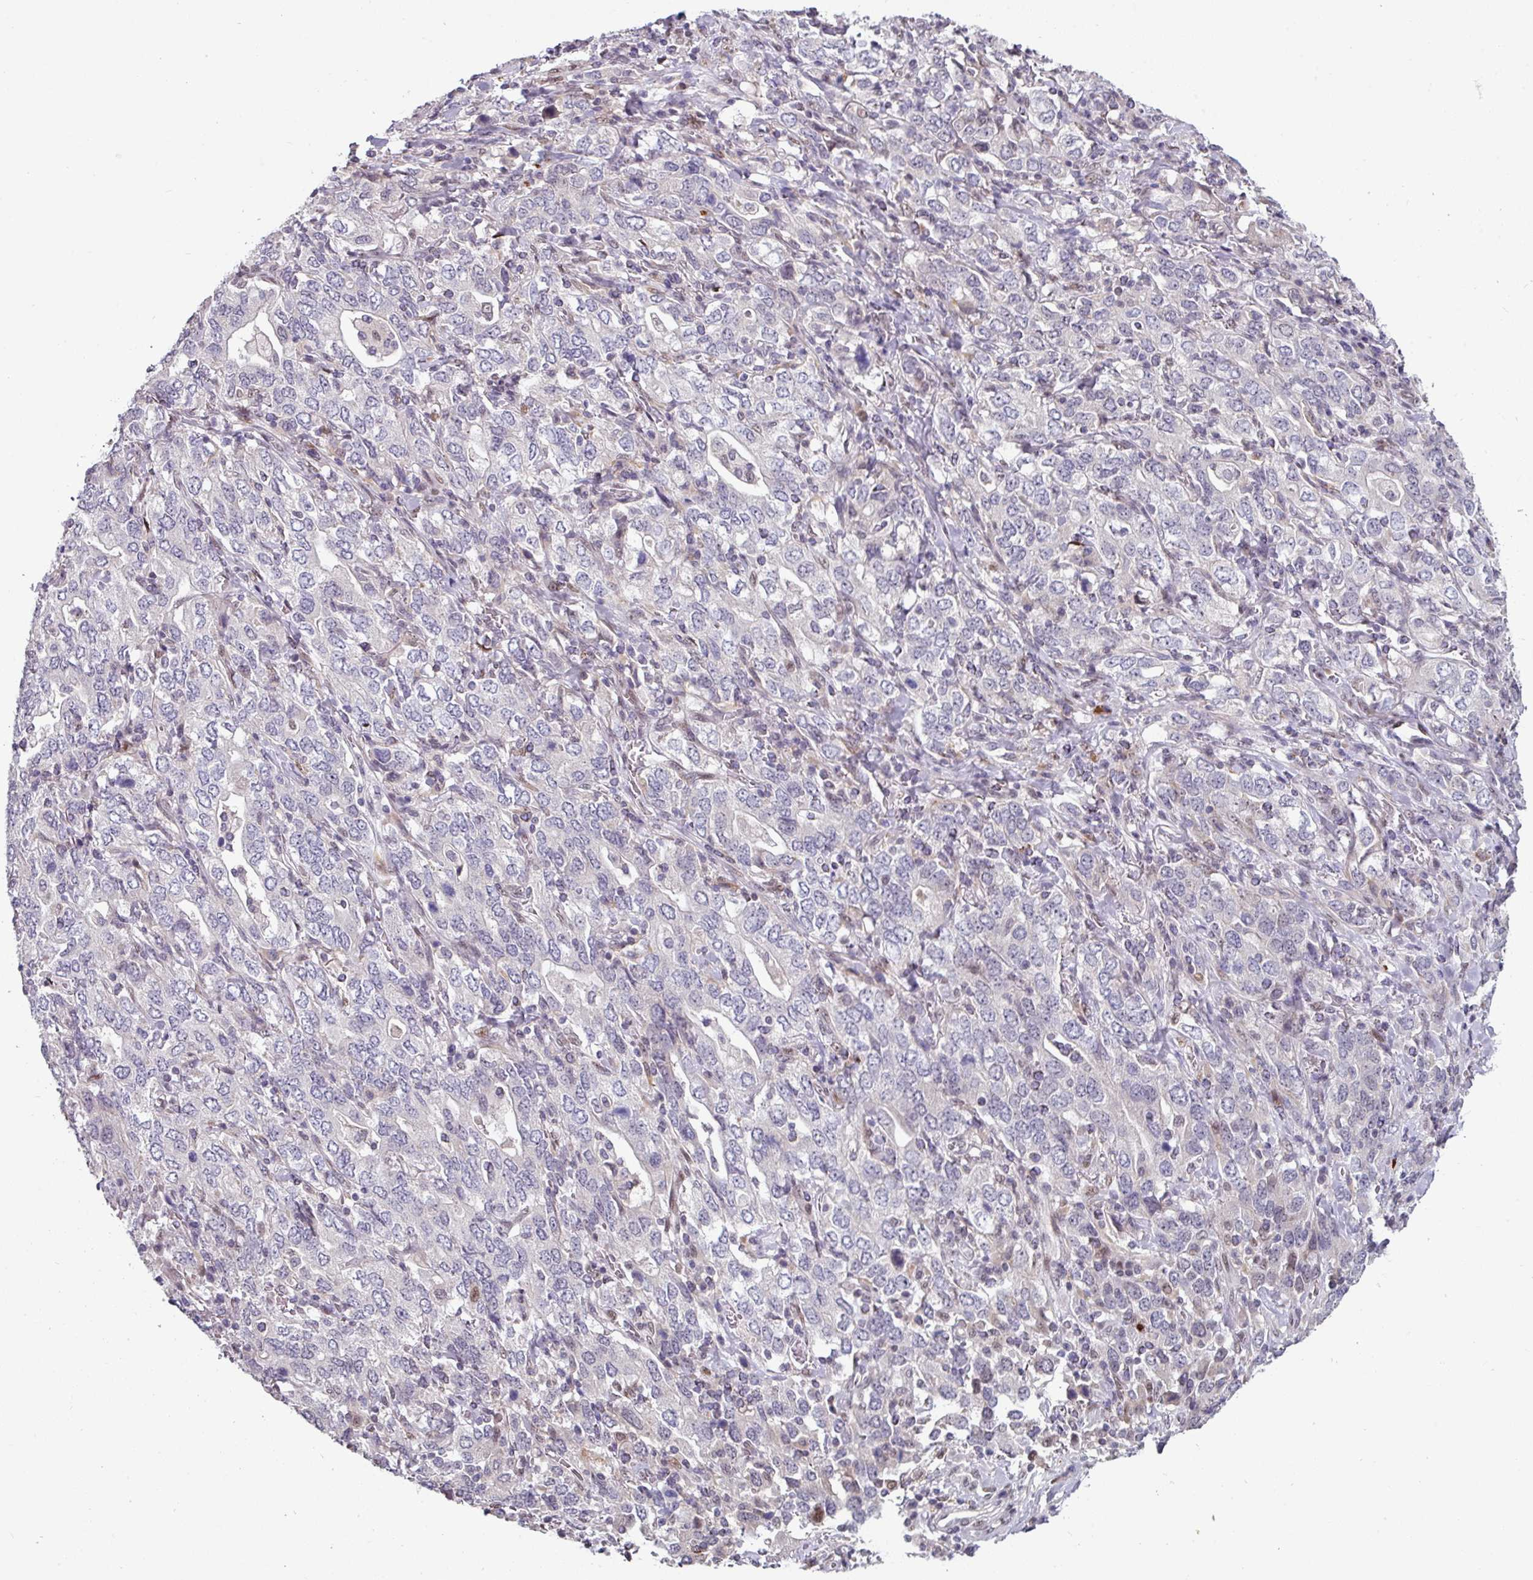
{"staining": {"intensity": "negative", "quantity": "none", "location": "none"}, "tissue": "stomach cancer", "cell_type": "Tumor cells", "image_type": "cancer", "snomed": [{"axis": "morphology", "description": "Adenocarcinoma, NOS"}, {"axis": "topography", "description": "Stomach, upper"}, {"axis": "topography", "description": "Stomach"}], "caption": "Immunohistochemistry (IHC) of stomach adenocarcinoma displays no staining in tumor cells. The staining is performed using DAB (3,3'-diaminobenzidine) brown chromogen with nuclei counter-stained in using hematoxylin.", "gene": "SWSAP1", "patient": {"sex": "male", "age": 62}}